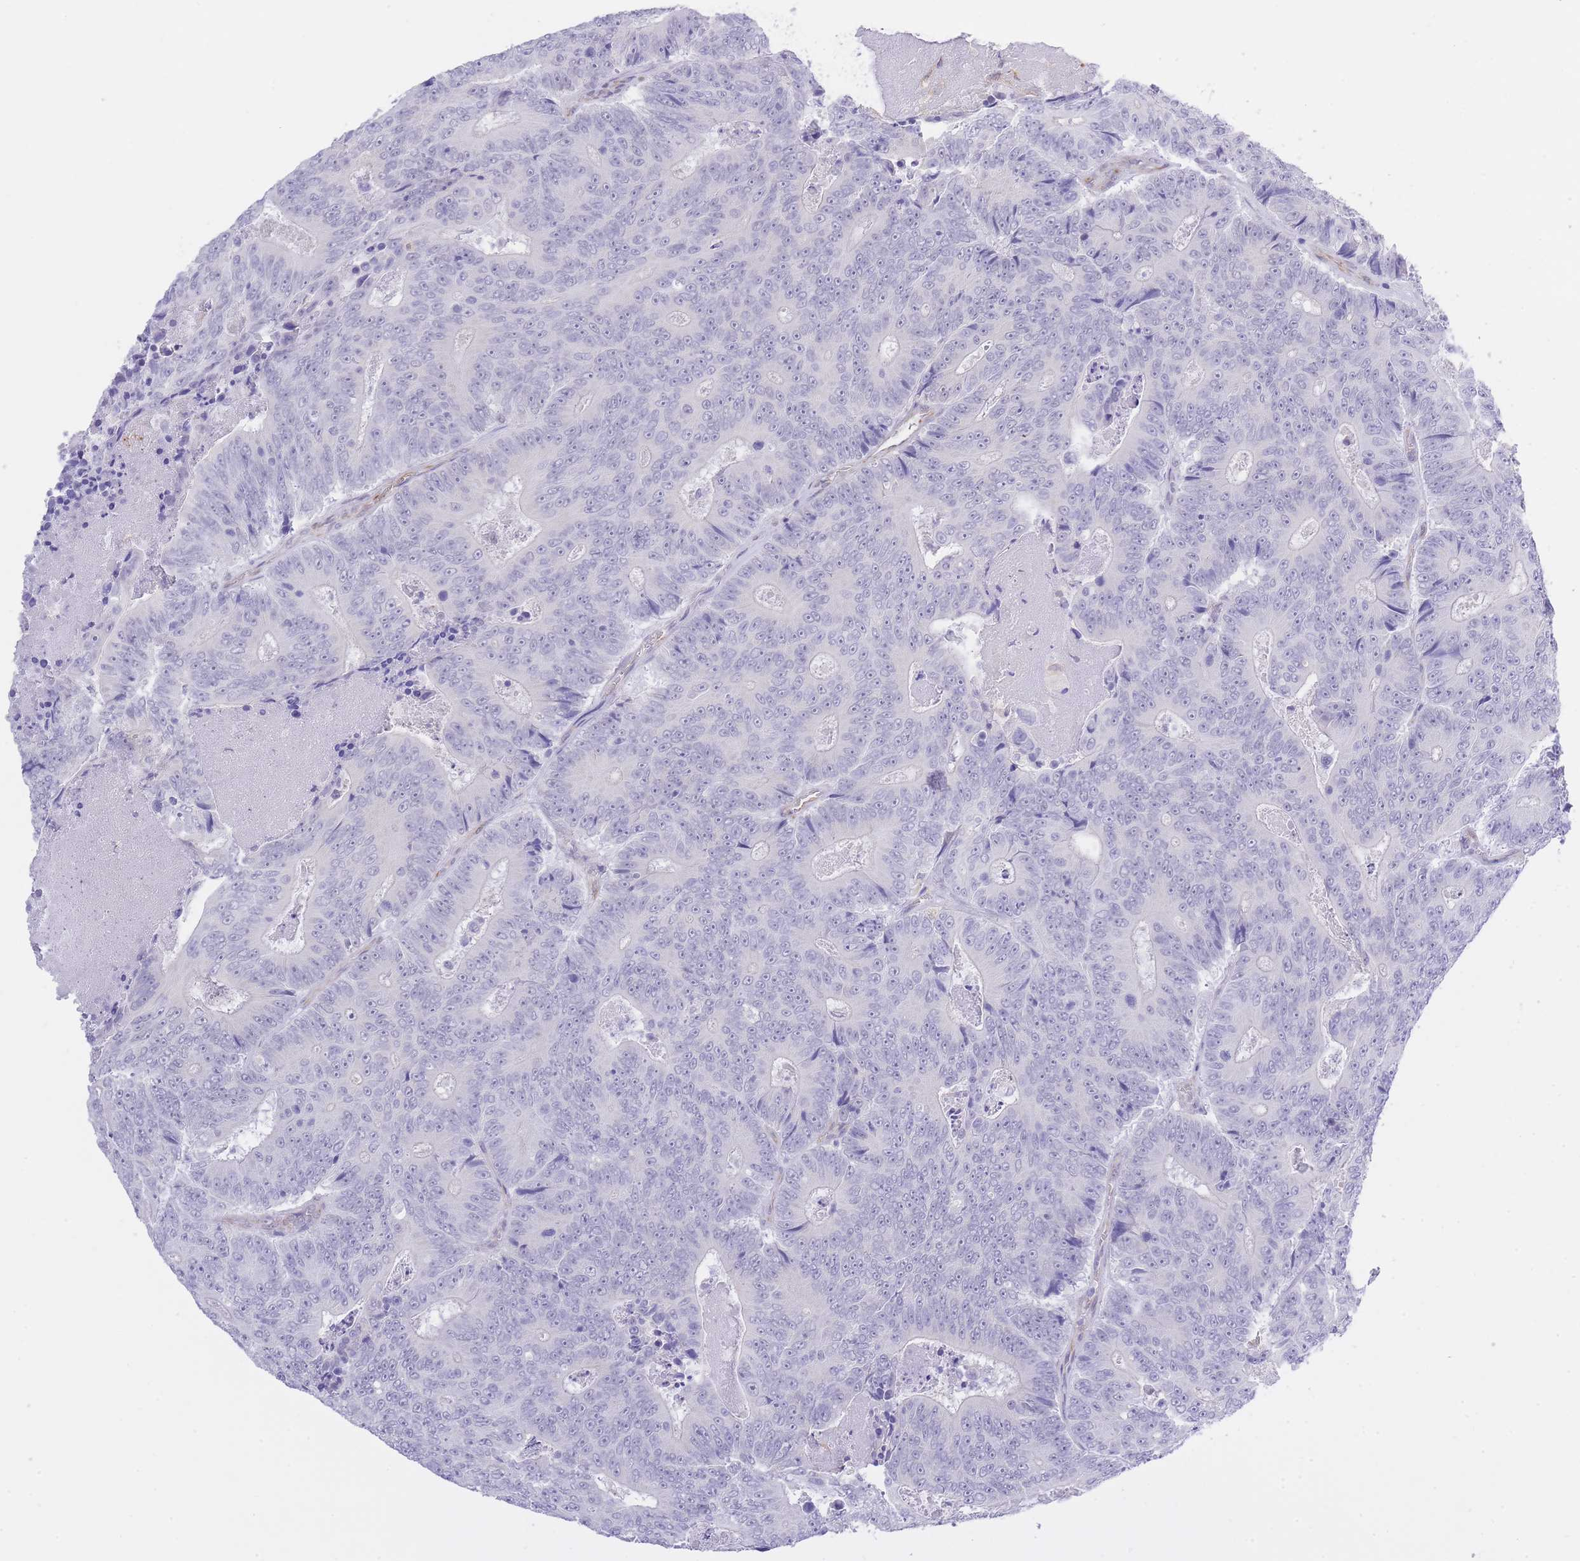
{"staining": {"intensity": "negative", "quantity": "none", "location": "none"}, "tissue": "colorectal cancer", "cell_type": "Tumor cells", "image_type": "cancer", "snomed": [{"axis": "morphology", "description": "Adenocarcinoma, NOS"}, {"axis": "topography", "description": "Colon"}], "caption": "This histopathology image is of colorectal adenocarcinoma stained with immunohistochemistry (IHC) to label a protein in brown with the nuclei are counter-stained blue. There is no expression in tumor cells.", "gene": "MEIOSIN", "patient": {"sex": "male", "age": 83}}